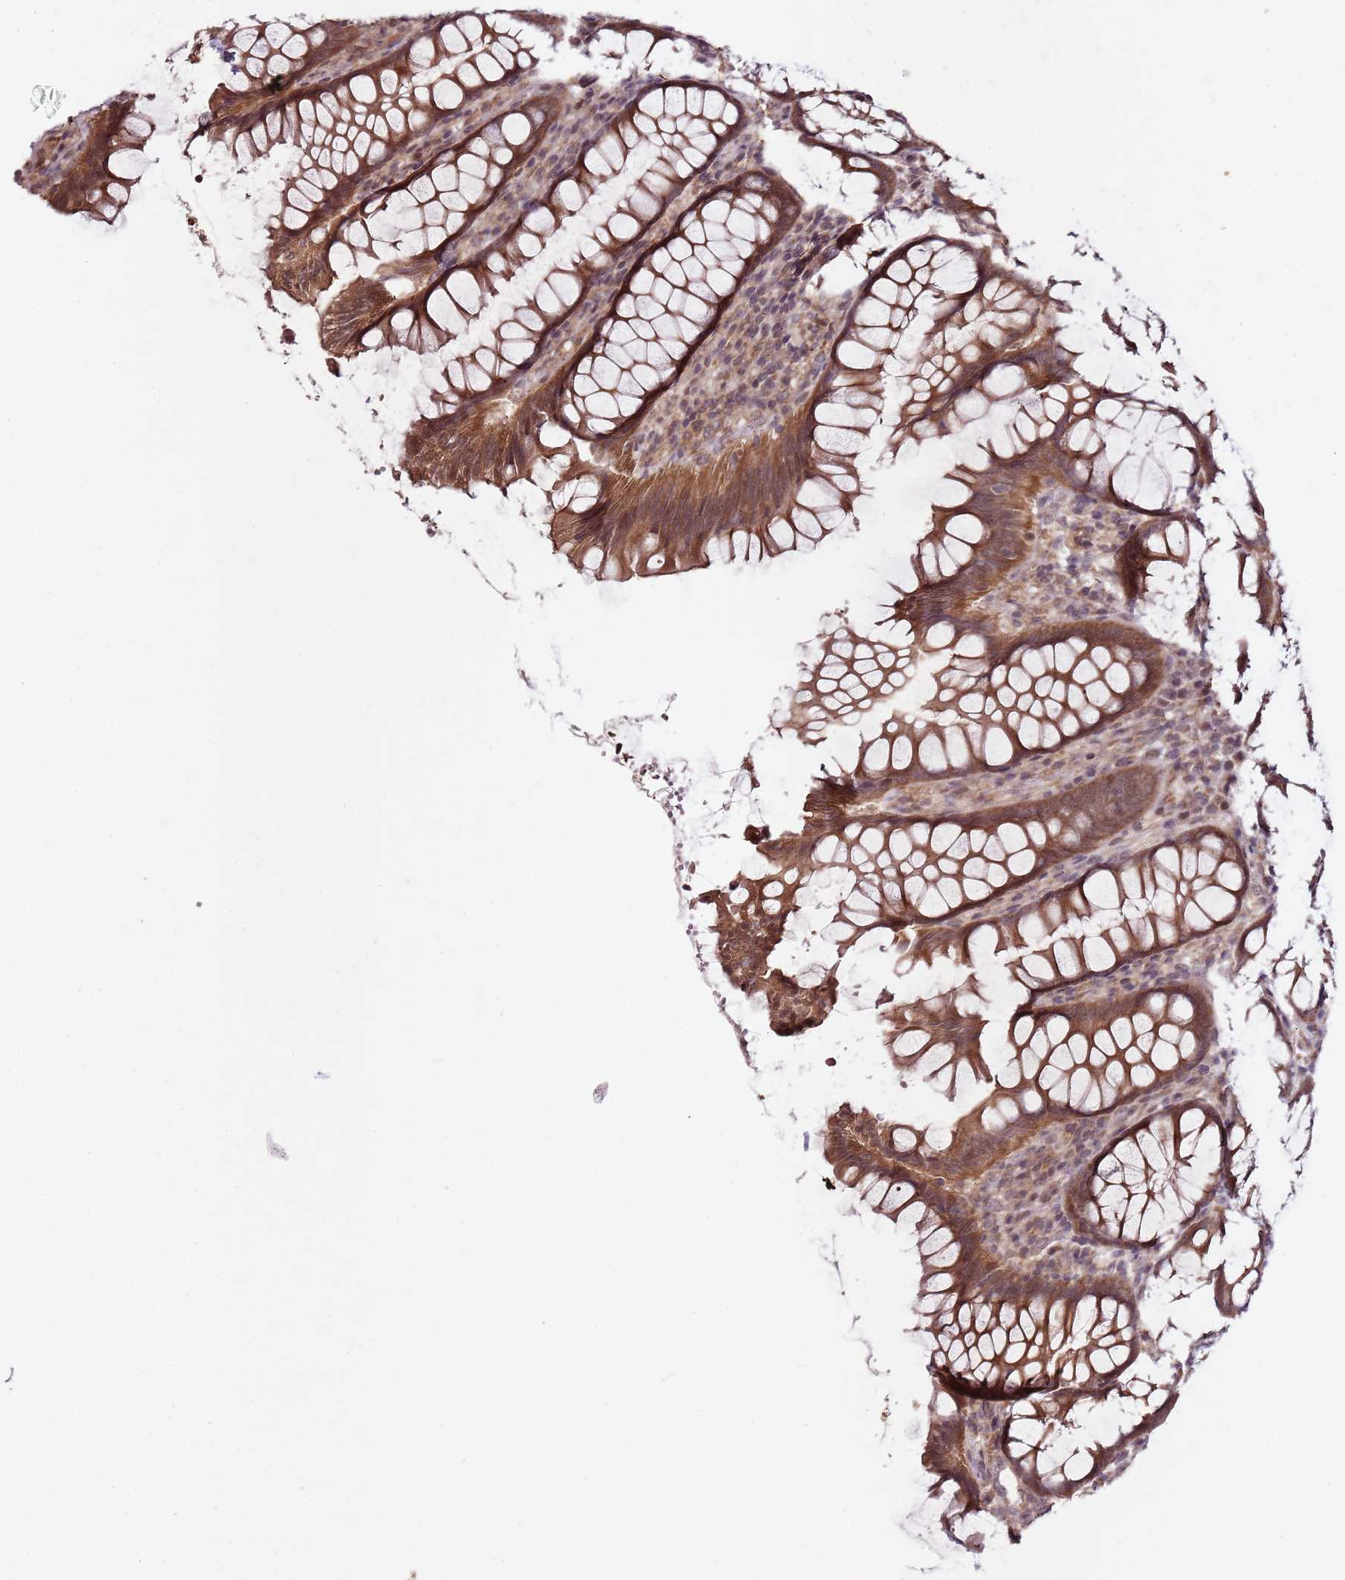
{"staining": {"intensity": "moderate", "quantity": ">75%", "location": "cytoplasmic/membranous"}, "tissue": "colon", "cell_type": "Endothelial cells", "image_type": "normal", "snomed": [{"axis": "morphology", "description": "Normal tissue, NOS"}, {"axis": "topography", "description": "Colon"}], "caption": "Immunohistochemistry of unremarkable colon displays medium levels of moderate cytoplasmic/membranous expression in approximately >75% of endothelial cells.", "gene": "LIN37", "patient": {"sex": "female", "age": 79}}